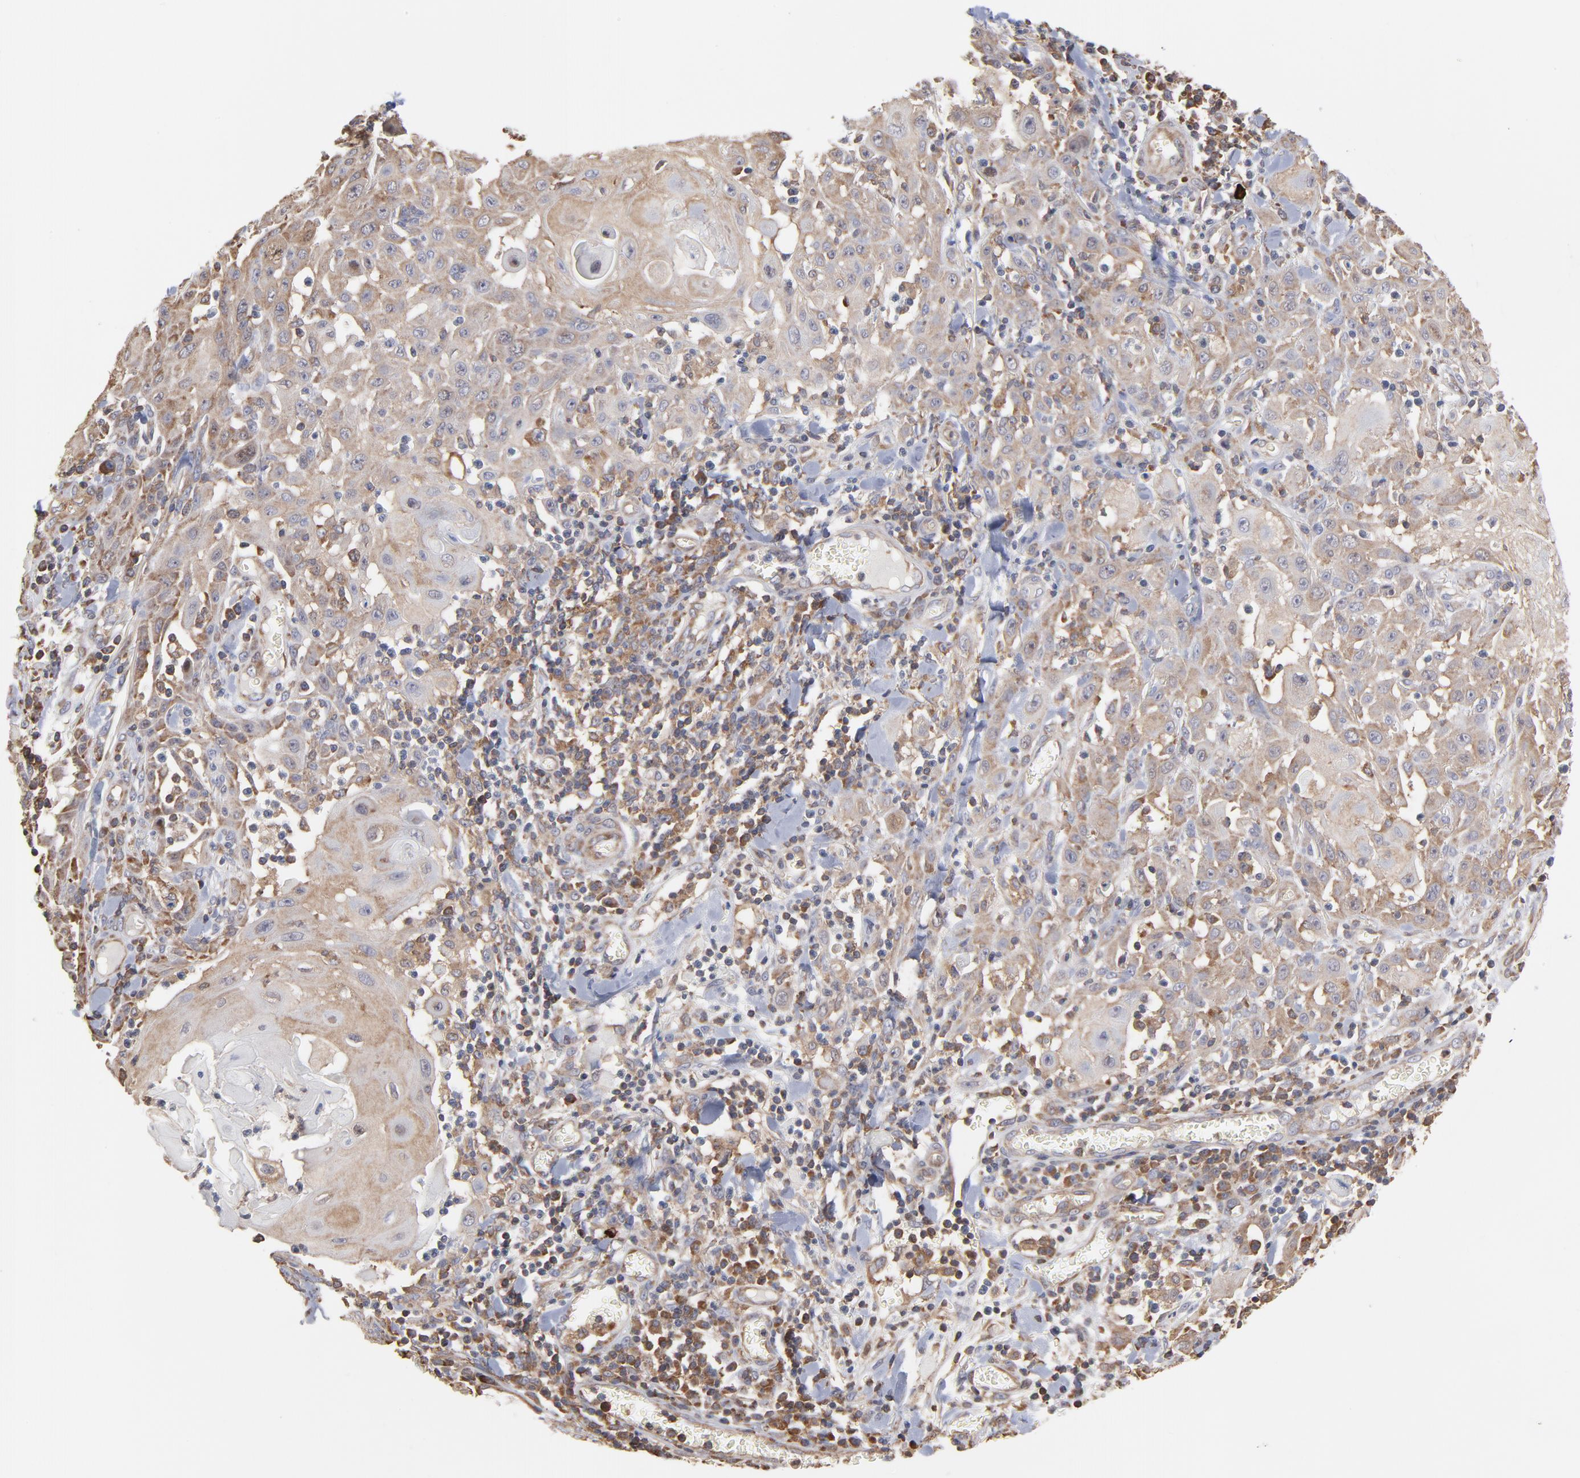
{"staining": {"intensity": "weak", "quantity": "25%-75%", "location": "cytoplasmic/membranous"}, "tissue": "skin cancer", "cell_type": "Tumor cells", "image_type": "cancer", "snomed": [{"axis": "morphology", "description": "Squamous cell carcinoma, NOS"}, {"axis": "topography", "description": "Skin"}], "caption": "Weak cytoplasmic/membranous positivity is present in about 25%-75% of tumor cells in skin cancer. (Stains: DAB (3,3'-diaminobenzidine) in brown, nuclei in blue, Microscopy: brightfield microscopy at high magnification).", "gene": "MAPRE1", "patient": {"sex": "male", "age": 24}}